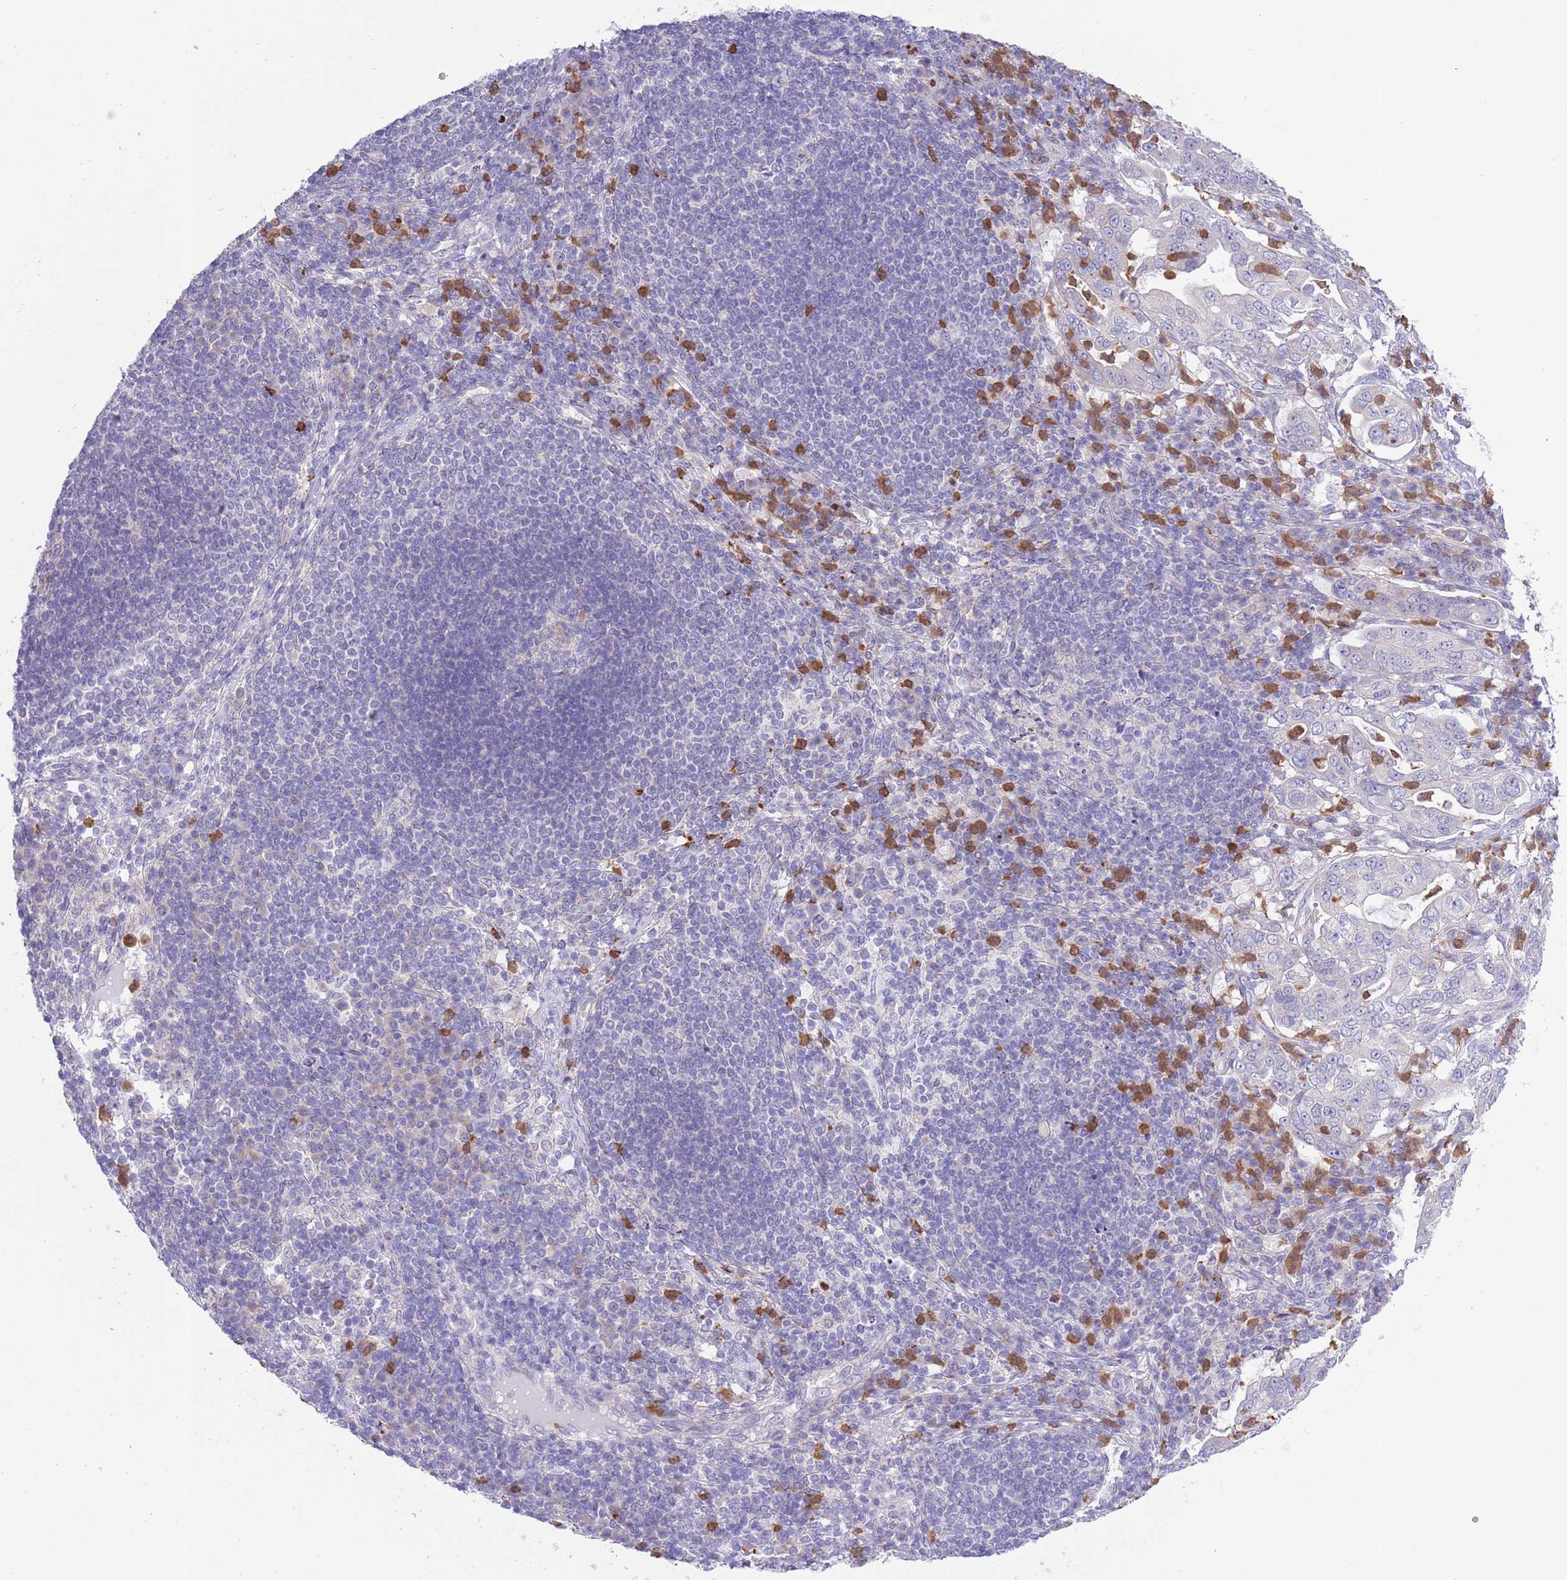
{"staining": {"intensity": "negative", "quantity": "none", "location": "none"}, "tissue": "pancreatic cancer", "cell_type": "Tumor cells", "image_type": "cancer", "snomed": [{"axis": "morphology", "description": "Normal tissue, NOS"}, {"axis": "morphology", "description": "Adenocarcinoma, NOS"}, {"axis": "topography", "description": "Lymph node"}, {"axis": "topography", "description": "Pancreas"}], "caption": "Photomicrograph shows no protein staining in tumor cells of pancreatic cancer tissue. (DAB (3,3'-diaminobenzidine) immunohistochemistry (IHC) visualized using brightfield microscopy, high magnification).", "gene": "ZFP2", "patient": {"sex": "female", "age": 67}}